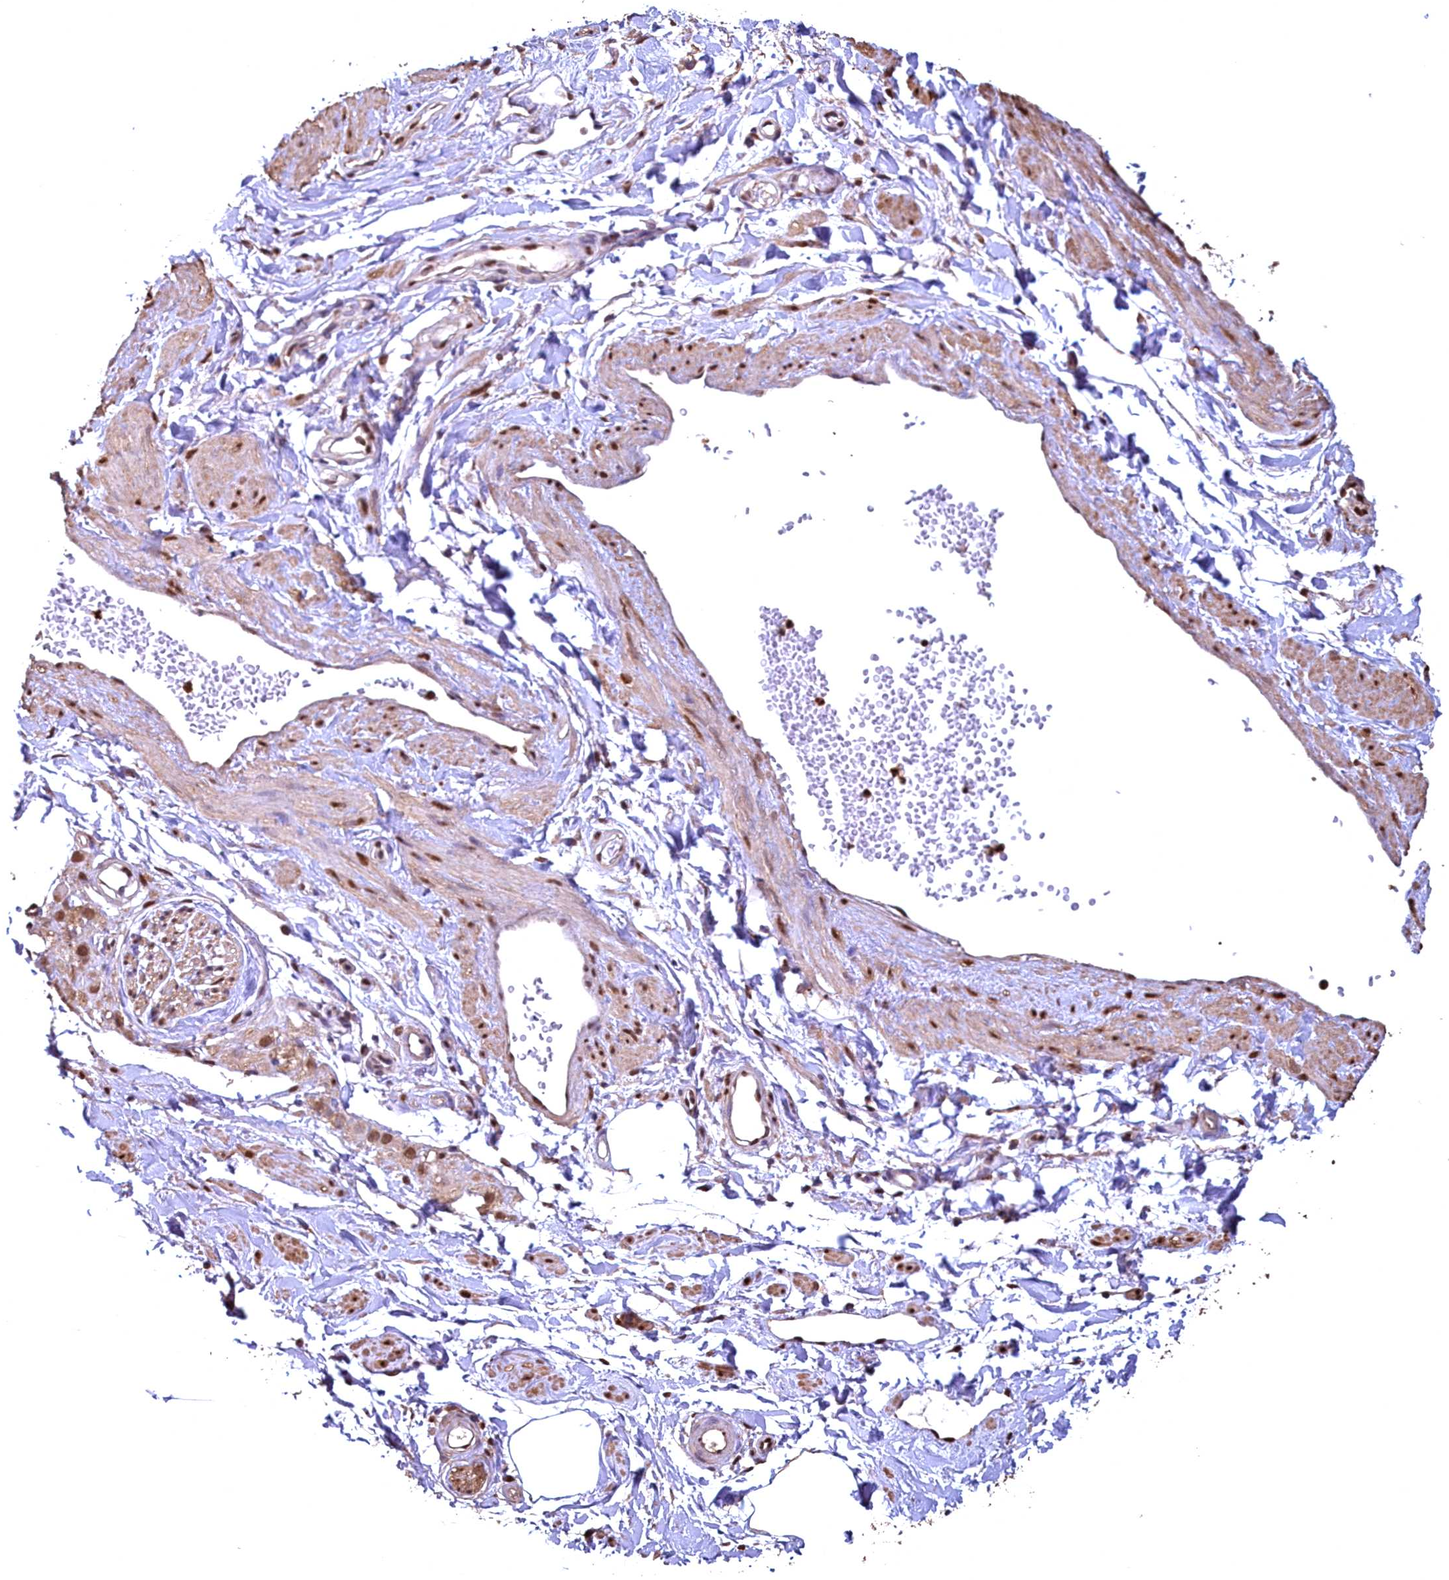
{"staining": {"intensity": "moderate", "quantity": ">75%", "location": "cytoplasmic/membranous,nuclear"}, "tissue": "adipose tissue", "cell_type": "Adipocytes", "image_type": "normal", "snomed": [{"axis": "morphology", "description": "Normal tissue, NOS"}, {"axis": "topography", "description": "Soft tissue"}, {"axis": "topography", "description": "Adipose tissue"}, {"axis": "topography", "description": "Vascular tissue"}, {"axis": "topography", "description": "Peripheral nerve tissue"}], "caption": "Protein expression analysis of unremarkable human adipose tissue reveals moderate cytoplasmic/membranous,nuclear expression in about >75% of adipocytes.", "gene": "GAPDH", "patient": {"sex": "male", "age": 74}}